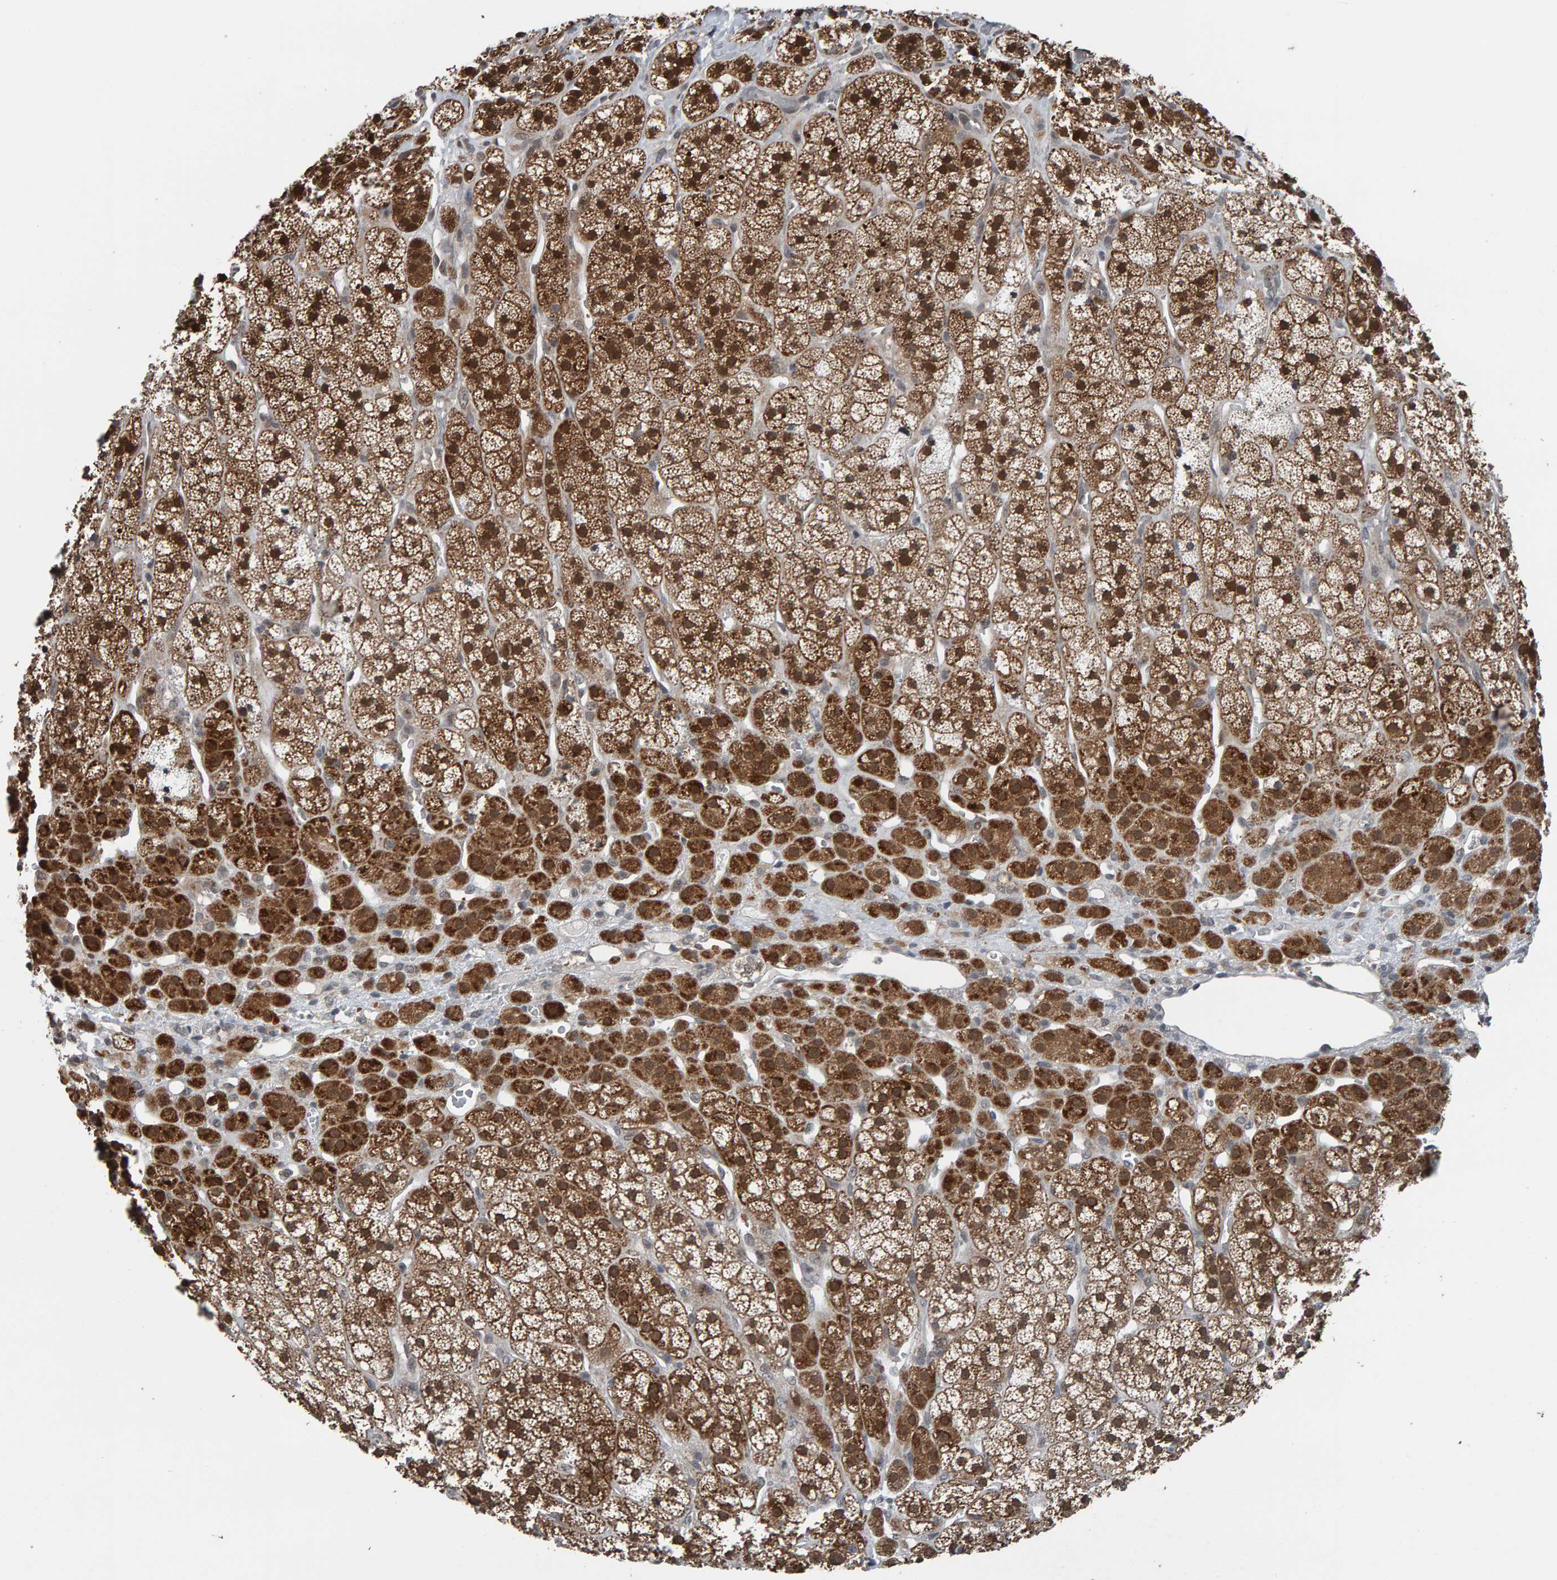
{"staining": {"intensity": "moderate", "quantity": ">75%", "location": "cytoplasmic/membranous,nuclear"}, "tissue": "adrenal gland", "cell_type": "Glandular cells", "image_type": "normal", "snomed": [{"axis": "morphology", "description": "Normal tissue, NOS"}, {"axis": "topography", "description": "Adrenal gland"}], "caption": "Adrenal gland stained with DAB (3,3'-diaminobenzidine) IHC shows medium levels of moderate cytoplasmic/membranous,nuclear expression in about >75% of glandular cells. (brown staining indicates protein expression, while blue staining denotes nuclei).", "gene": "COASY", "patient": {"sex": "male", "age": 56}}